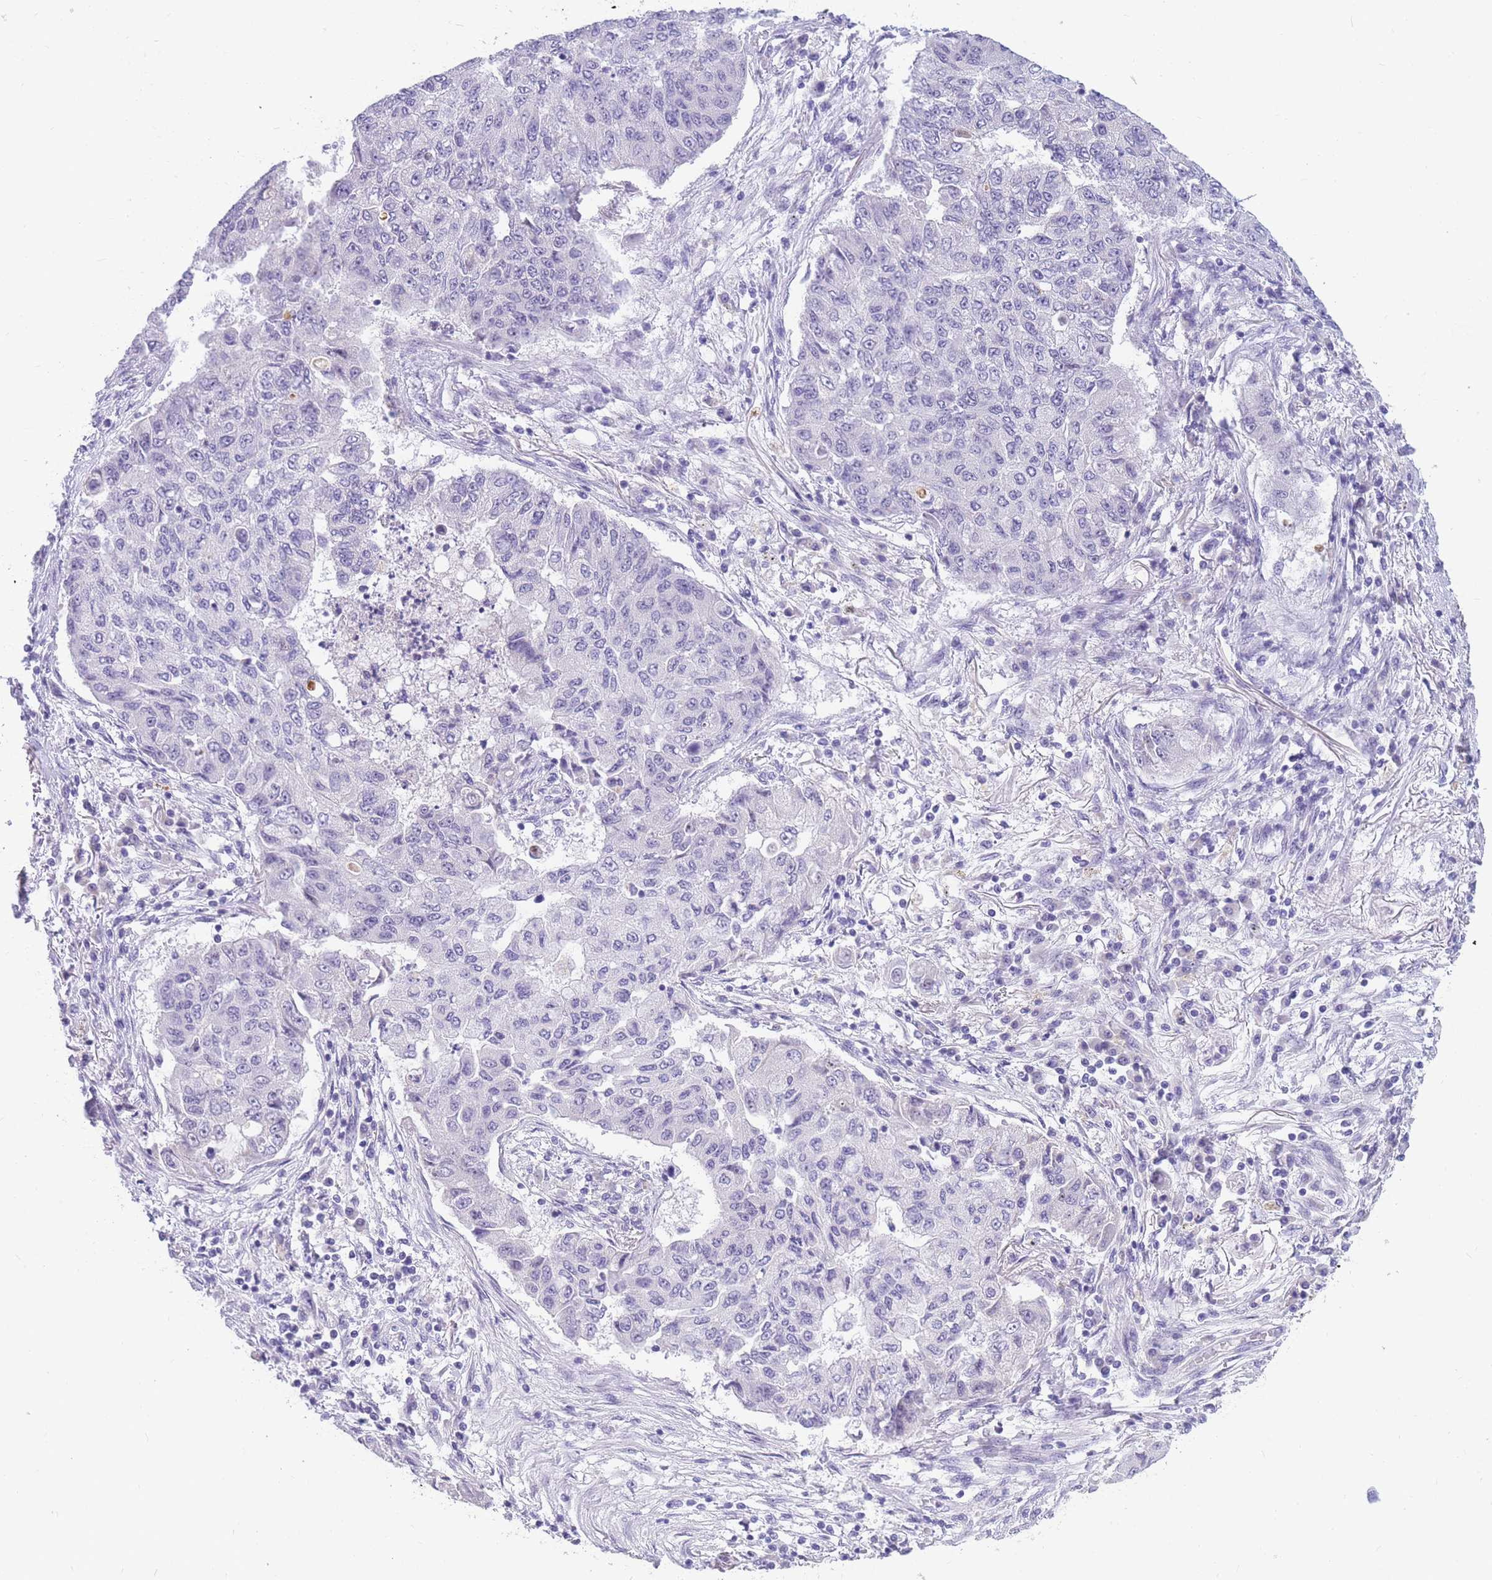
{"staining": {"intensity": "negative", "quantity": "none", "location": "none"}, "tissue": "lung cancer", "cell_type": "Tumor cells", "image_type": "cancer", "snomed": [{"axis": "morphology", "description": "Squamous cell carcinoma, NOS"}, {"axis": "topography", "description": "Lung"}], "caption": "Immunohistochemistry of human squamous cell carcinoma (lung) reveals no staining in tumor cells.", "gene": "DDX49", "patient": {"sex": "male", "age": 74}}